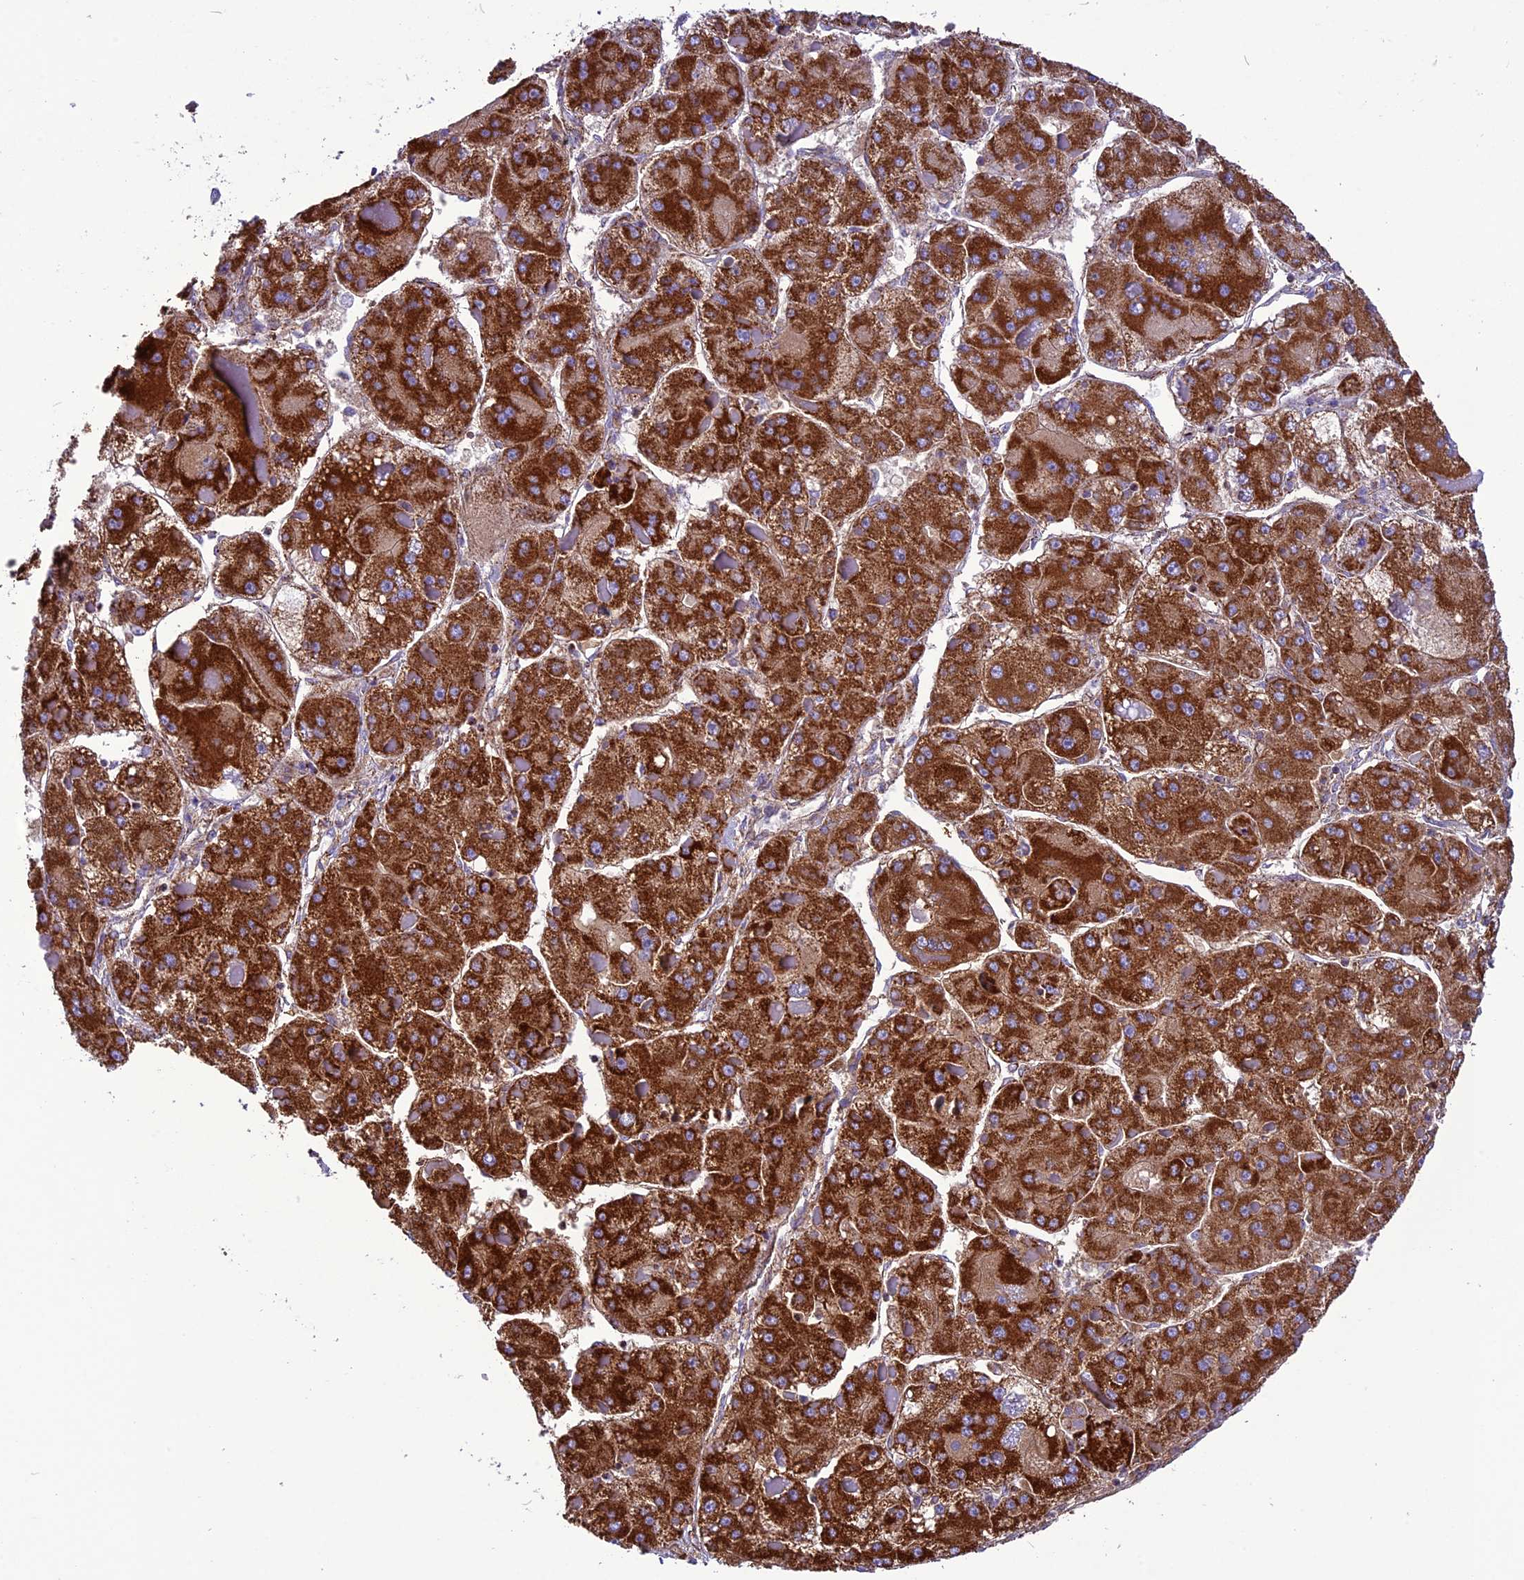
{"staining": {"intensity": "strong", "quantity": ">75%", "location": "cytoplasmic/membranous"}, "tissue": "liver cancer", "cell_type": "Tumor cells", "image_type": "cancer", "snomed": [{"axis": "morphology", "description": "Carcinoma, Hepatocellular, NOS"}, {"axis": "topography", "description": "Liver"}], "caption": "Hepatocellular carcinoma (liver) stained with IHC shows strong cytoplasmic/membranous positivity in about >75% of tumor cells.", "gene": "ICA1L", "patient": {"sex": "female", "age": 73}}